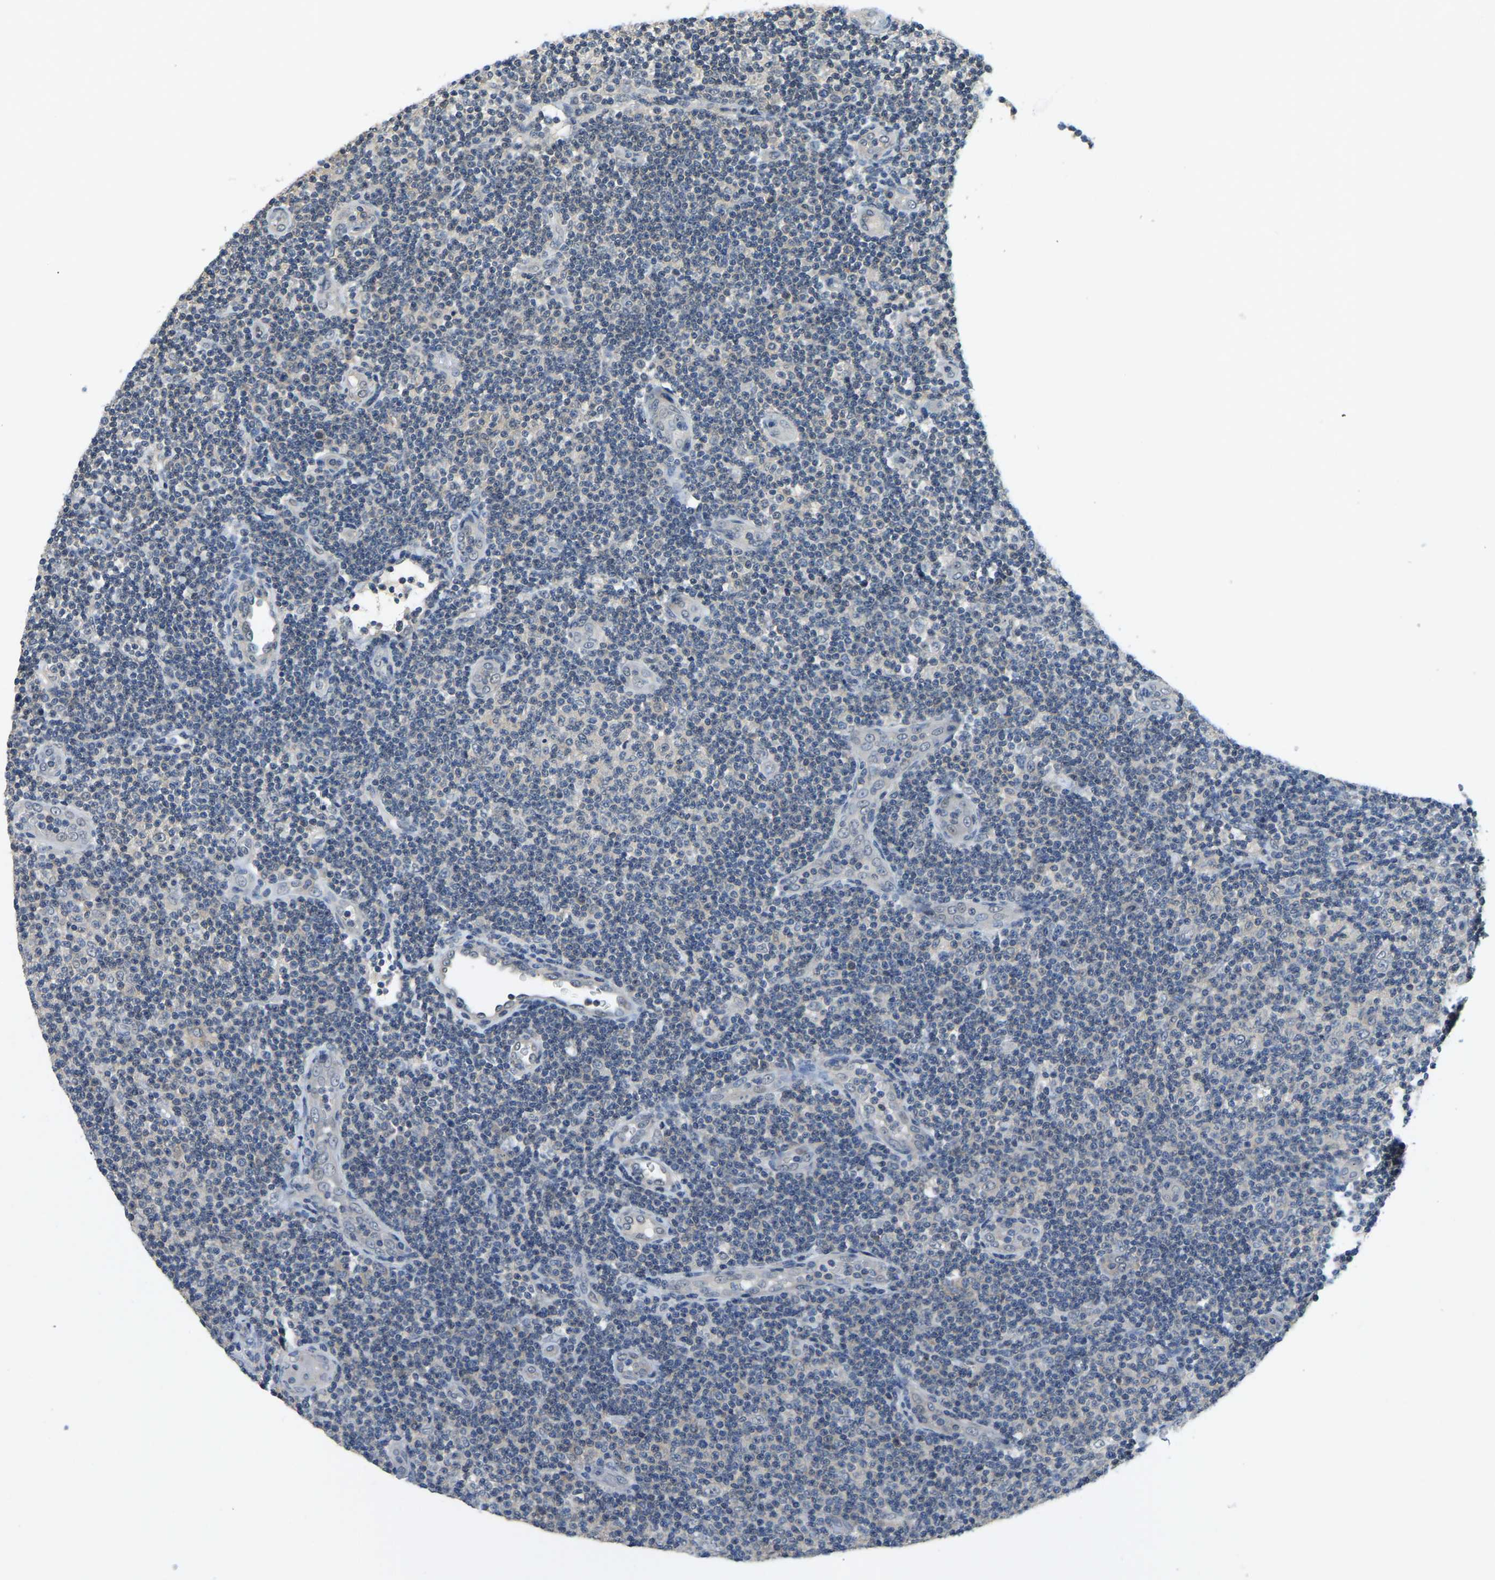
{"staining": {"intensity": "negative", "quantity": "none", "location": "none"}, "tissue": "lymphoma", "cell_type": "Tumor cells", "image_type": "cancer", "snomed": [{"axis": "morphology", "description": "Malignant lymphoma, non-Hodgkin's type, Low grade"}, {"axis": "topography", "description": "Lymph node"}], "caption": "A high-resolution photomicrograph shows immunohistochemistry staining of malignant lymphoma, non-Hodgkin's type (low-grade), which demonstrates no significant expression in tumor cells. (DAB immunohistochemistry visualized using brightfield microscopy, high magnification).", "gene": "AHNAK", "patient": {"sex": "male", "age": 83}}